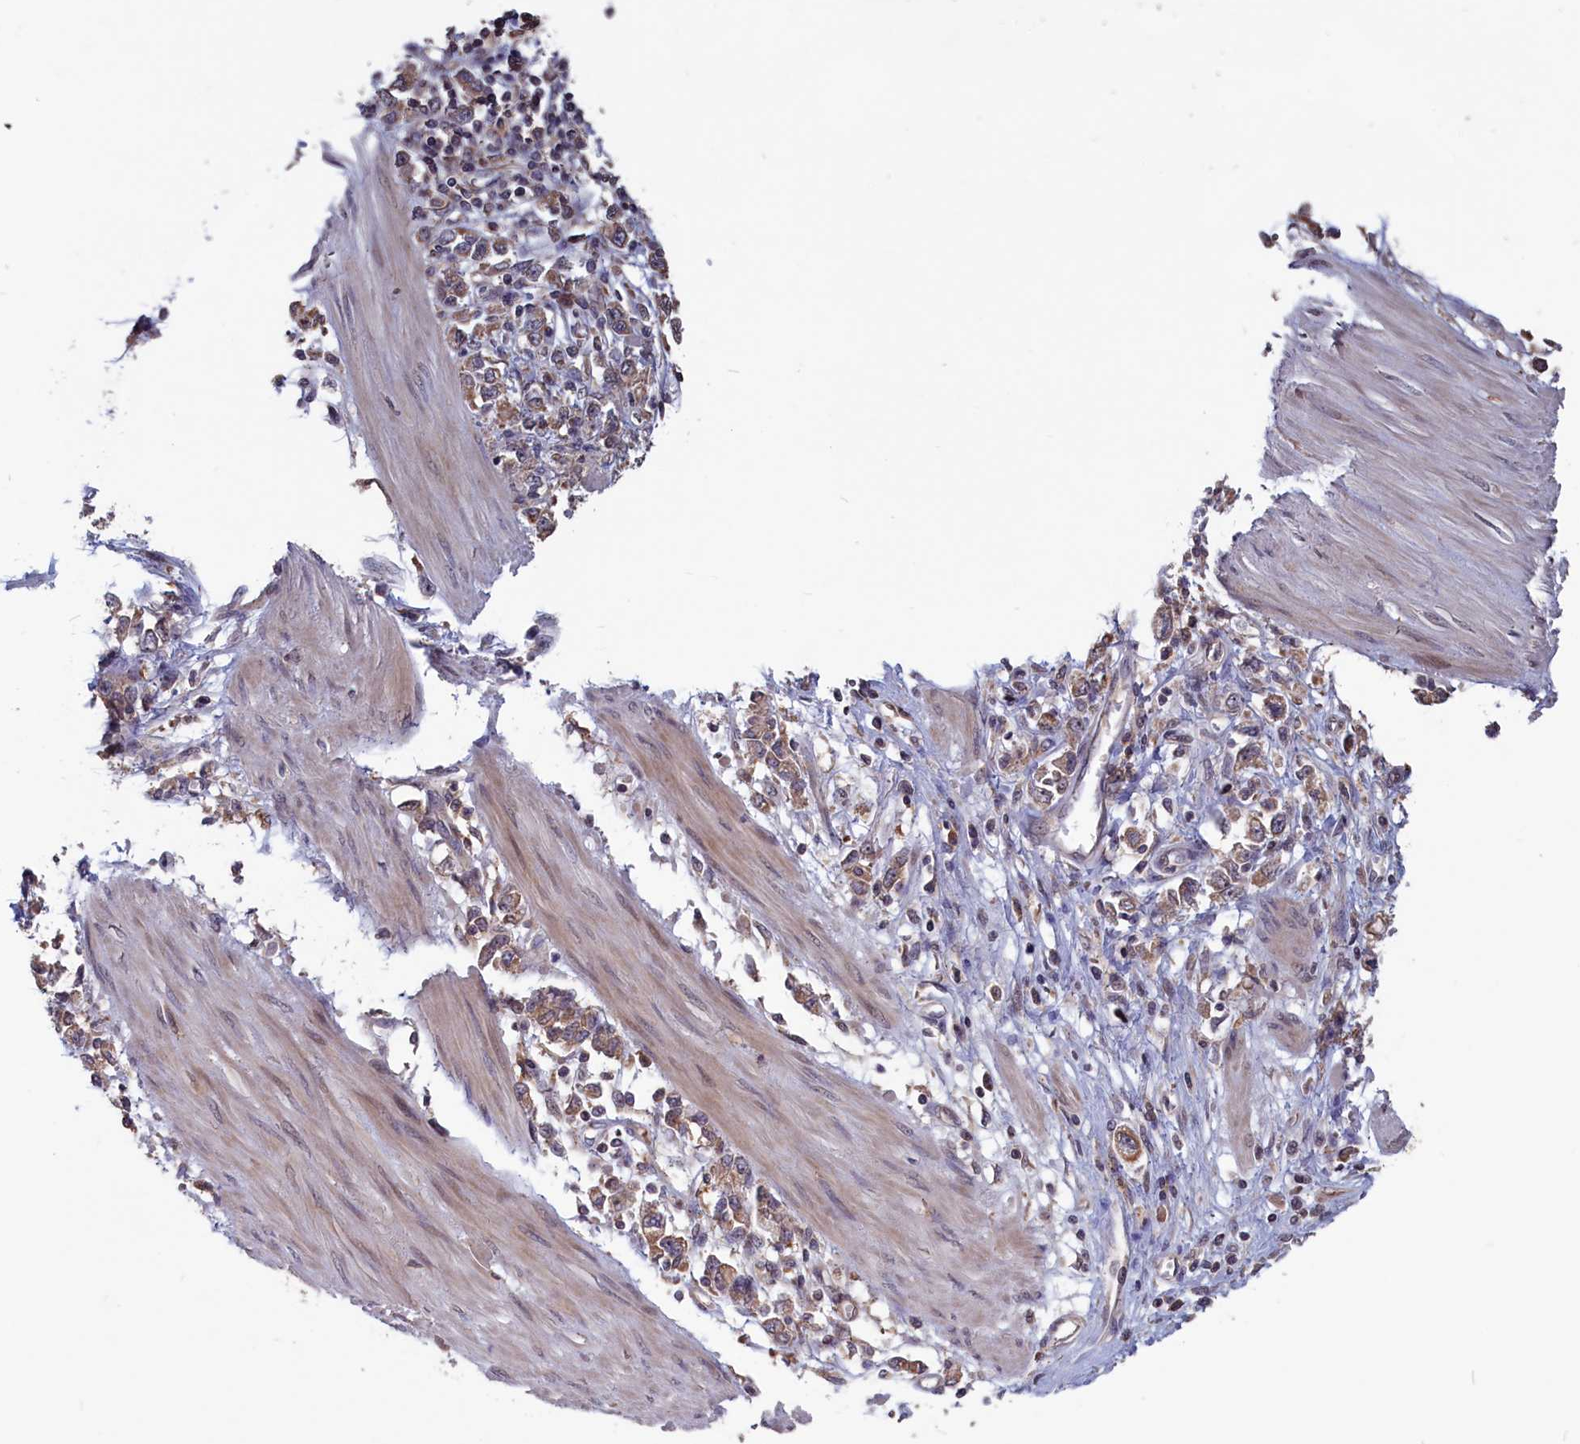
{"staining": {"intensity": "moderate", "quantity": ">75%", "location": "cytoplasmic/membranous"}, "tissue": "stomach cancer", "cell_type": "Tumor cells", "image_type": "cancer", "snomed": [{"axis": "morphology", "description": "Adenocarcinoma, NOS"}, {"axis": "topography", "description": "Stomach"}], "caption": "Human stomach cancer stained with a protein marker shows moderate staining in tumor cells.", "gene": "CACTIN", "patient": {"sex": "female", "age": 76}}